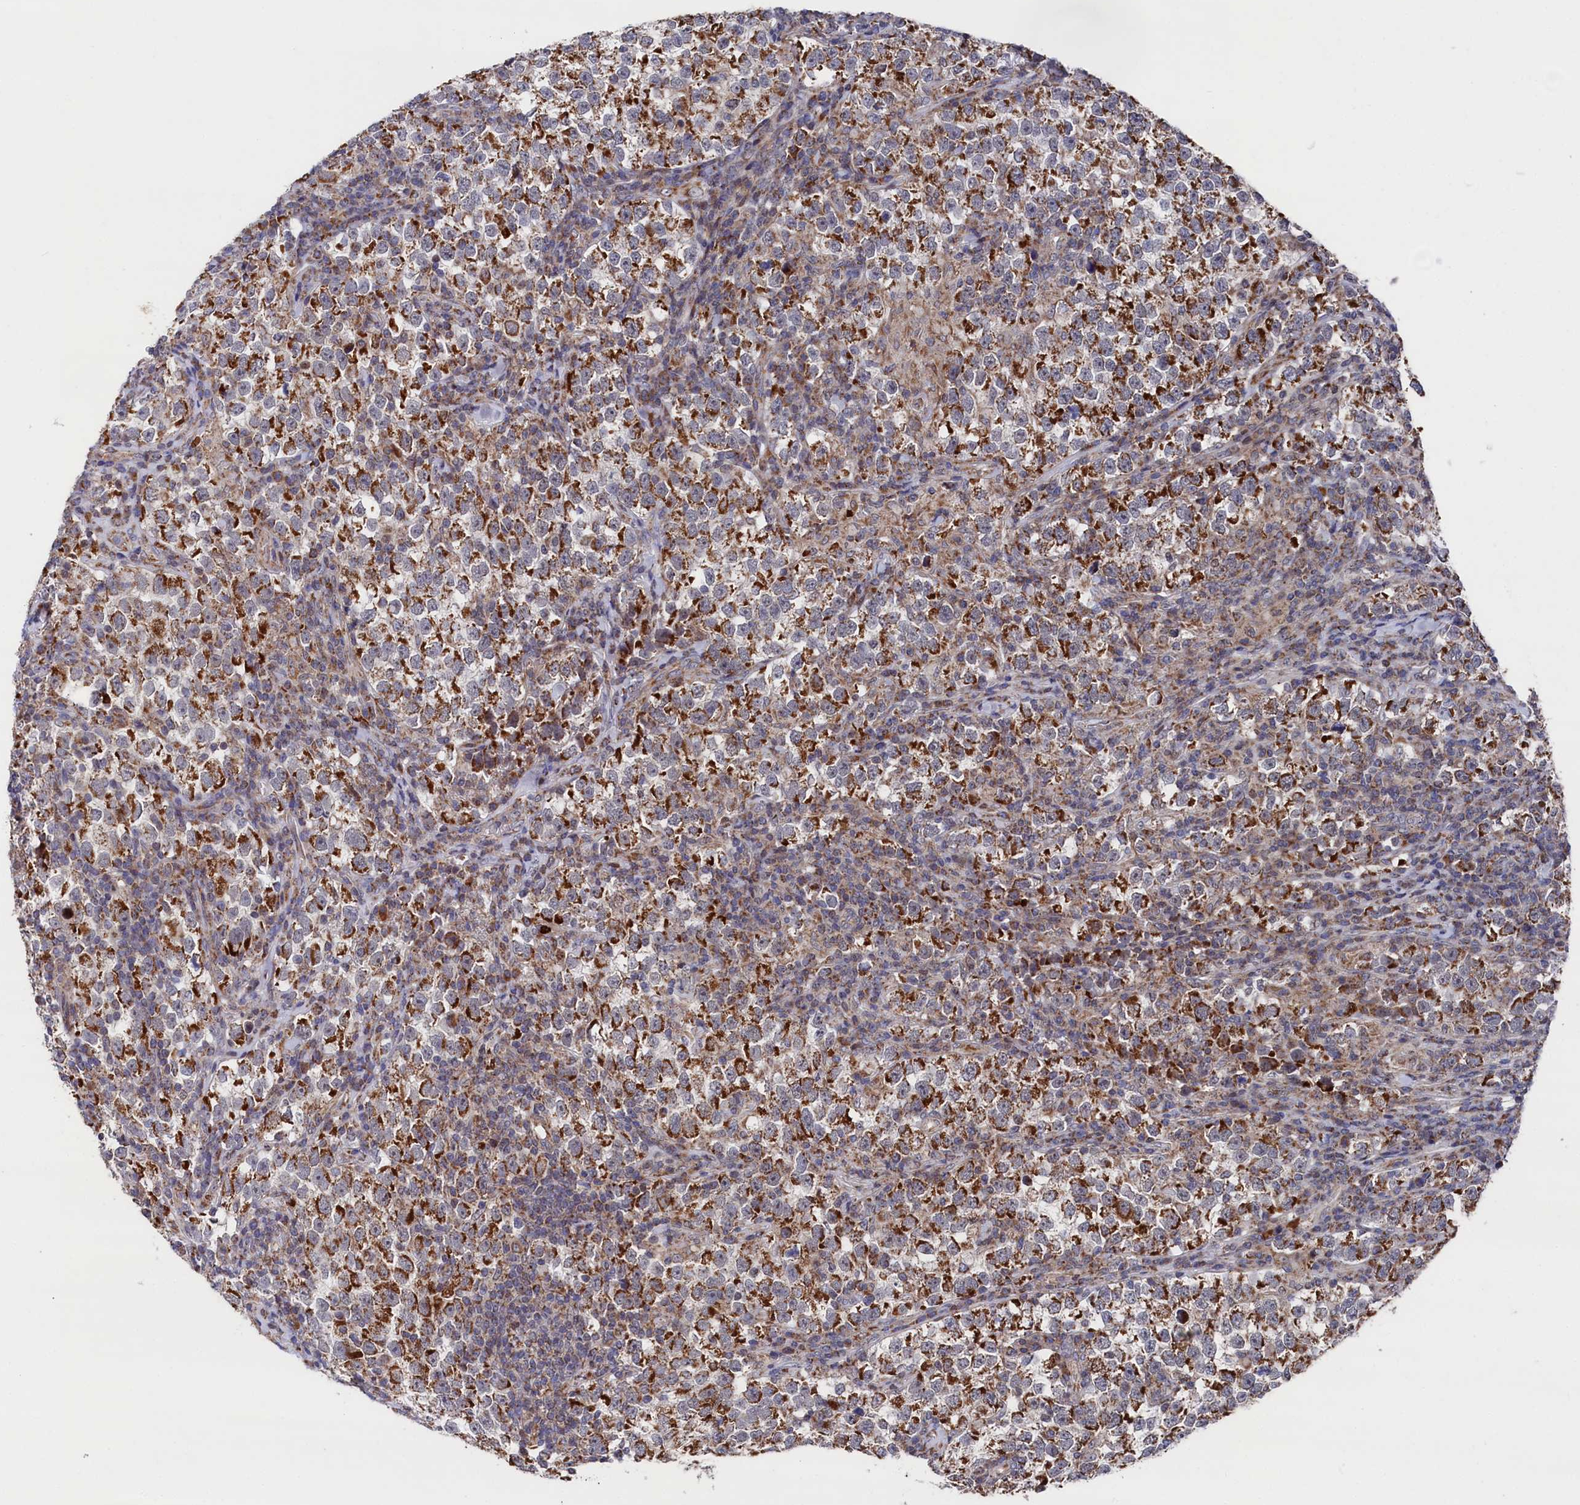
{"staining": {"intensity": "strong", "quantity": ">75%", "location": "cytoplasmic/membranous"}, "tissue": "testis cancer", "cell_type": "Tumor cells", "image_type": "cancer", "snomed": [{"axis": "morphology", "description": "Normal tissue, NOS"}, {"axis": "morphology", "description": "Seminoma, NOS"}, {"axis": "topography", "description": "Testis"}], "caption": "Immunohistochemical staining of testis cancer reveals high levels of strong cytoplasmic/membranous protein expression in approximately >75% of tumor cells.", "gene": "CHCHD1", "patient": {"sex": "male", "age": 43}}